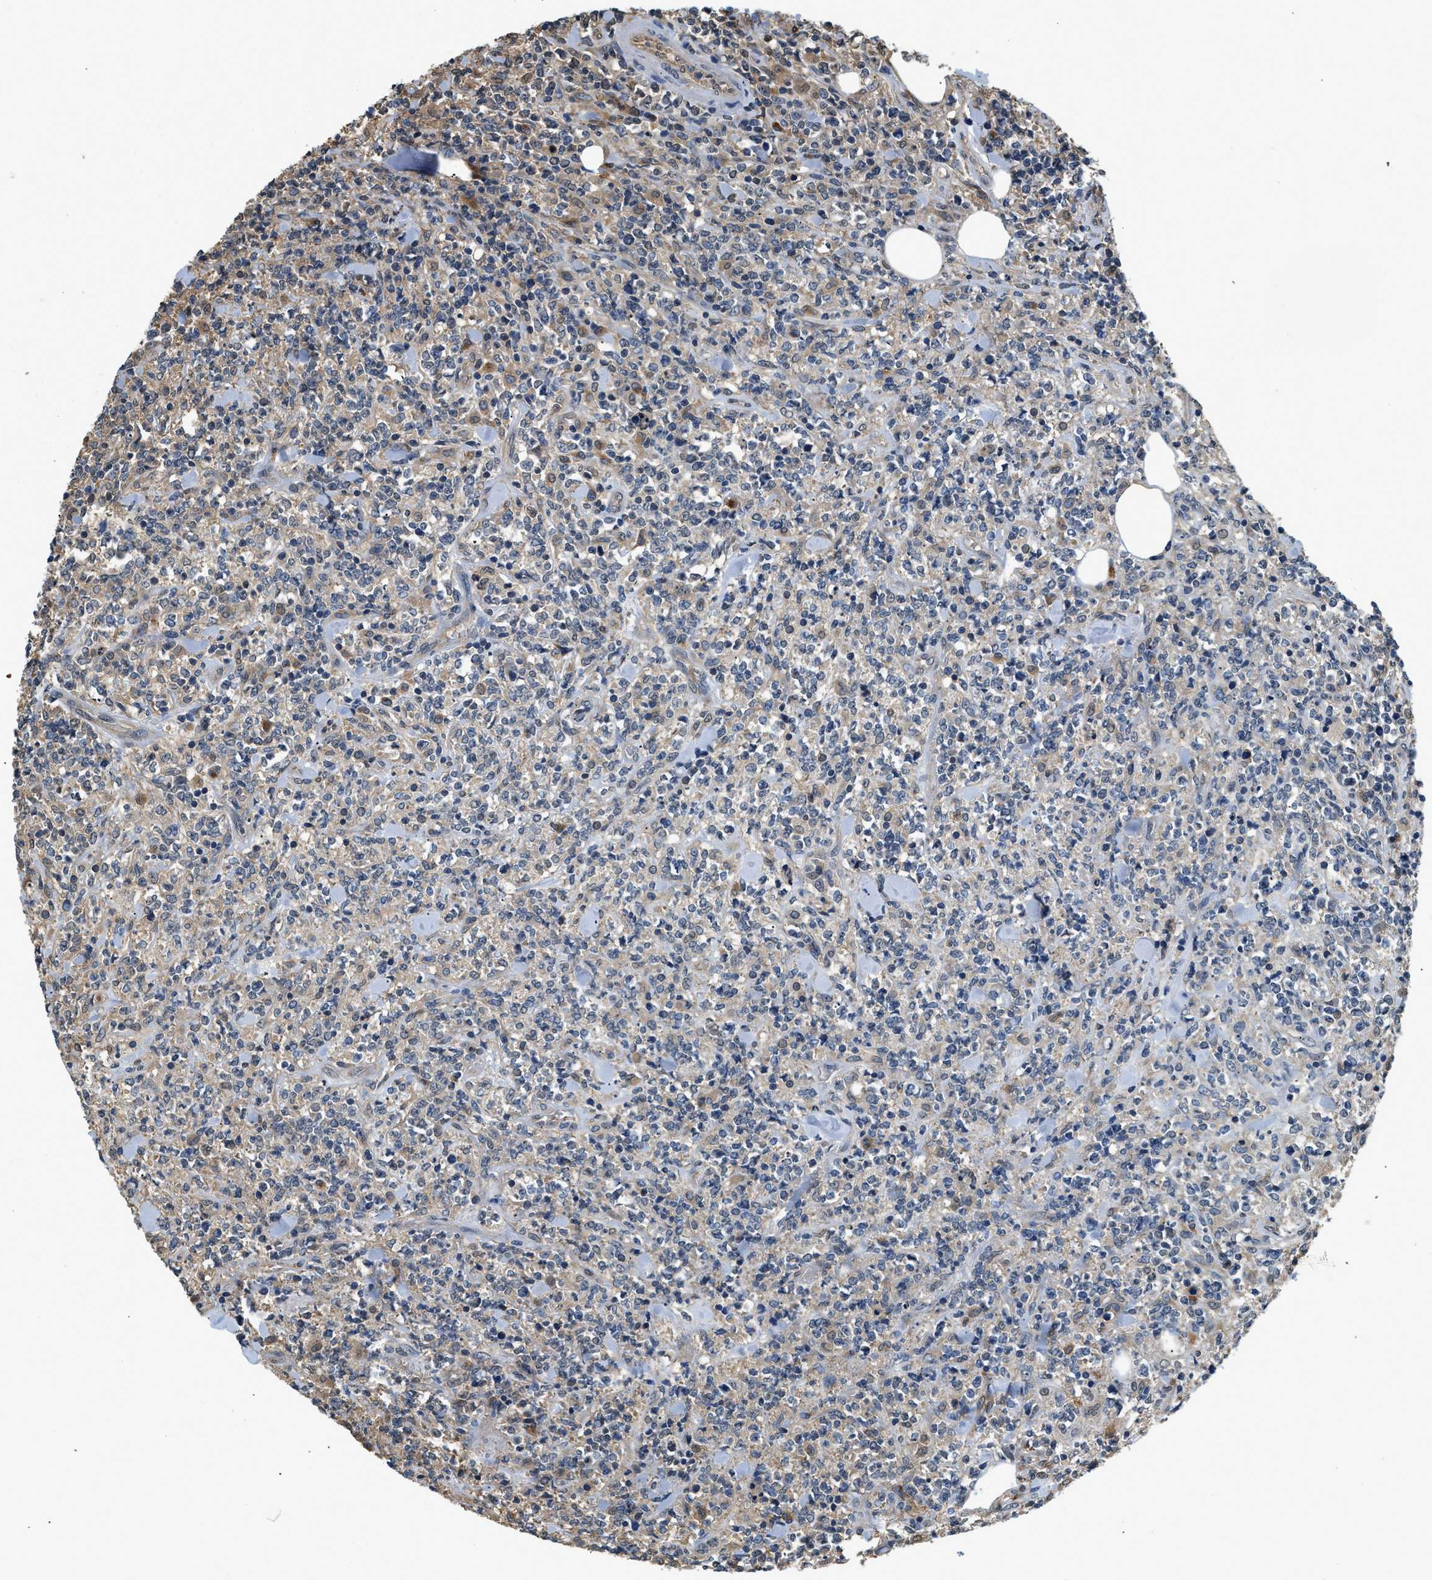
{"staining": {"intensity": "weak", "quantity": "25%-75%", "location": "cytoplasmic/membranous"}, "tissue": "lymphoma", "cell_type": "Tumor cells", "image_type": "cancer", "snomed": [{"axis": "morphology", "description": "Malignant lymphoma, non-Hodgkin's type, High grade"}, {"axis": "topography", "description": "Soft tissue"}], "caption": "IHC micrograph of human lymphoma stained for a protein (brown), which reveals low levels of weak cytoplasmic/membranous positivity in approximately 25%-75% of tumor cells.", "gene": "BCL7C", "patient": {"sex": "male", "age": 18}}